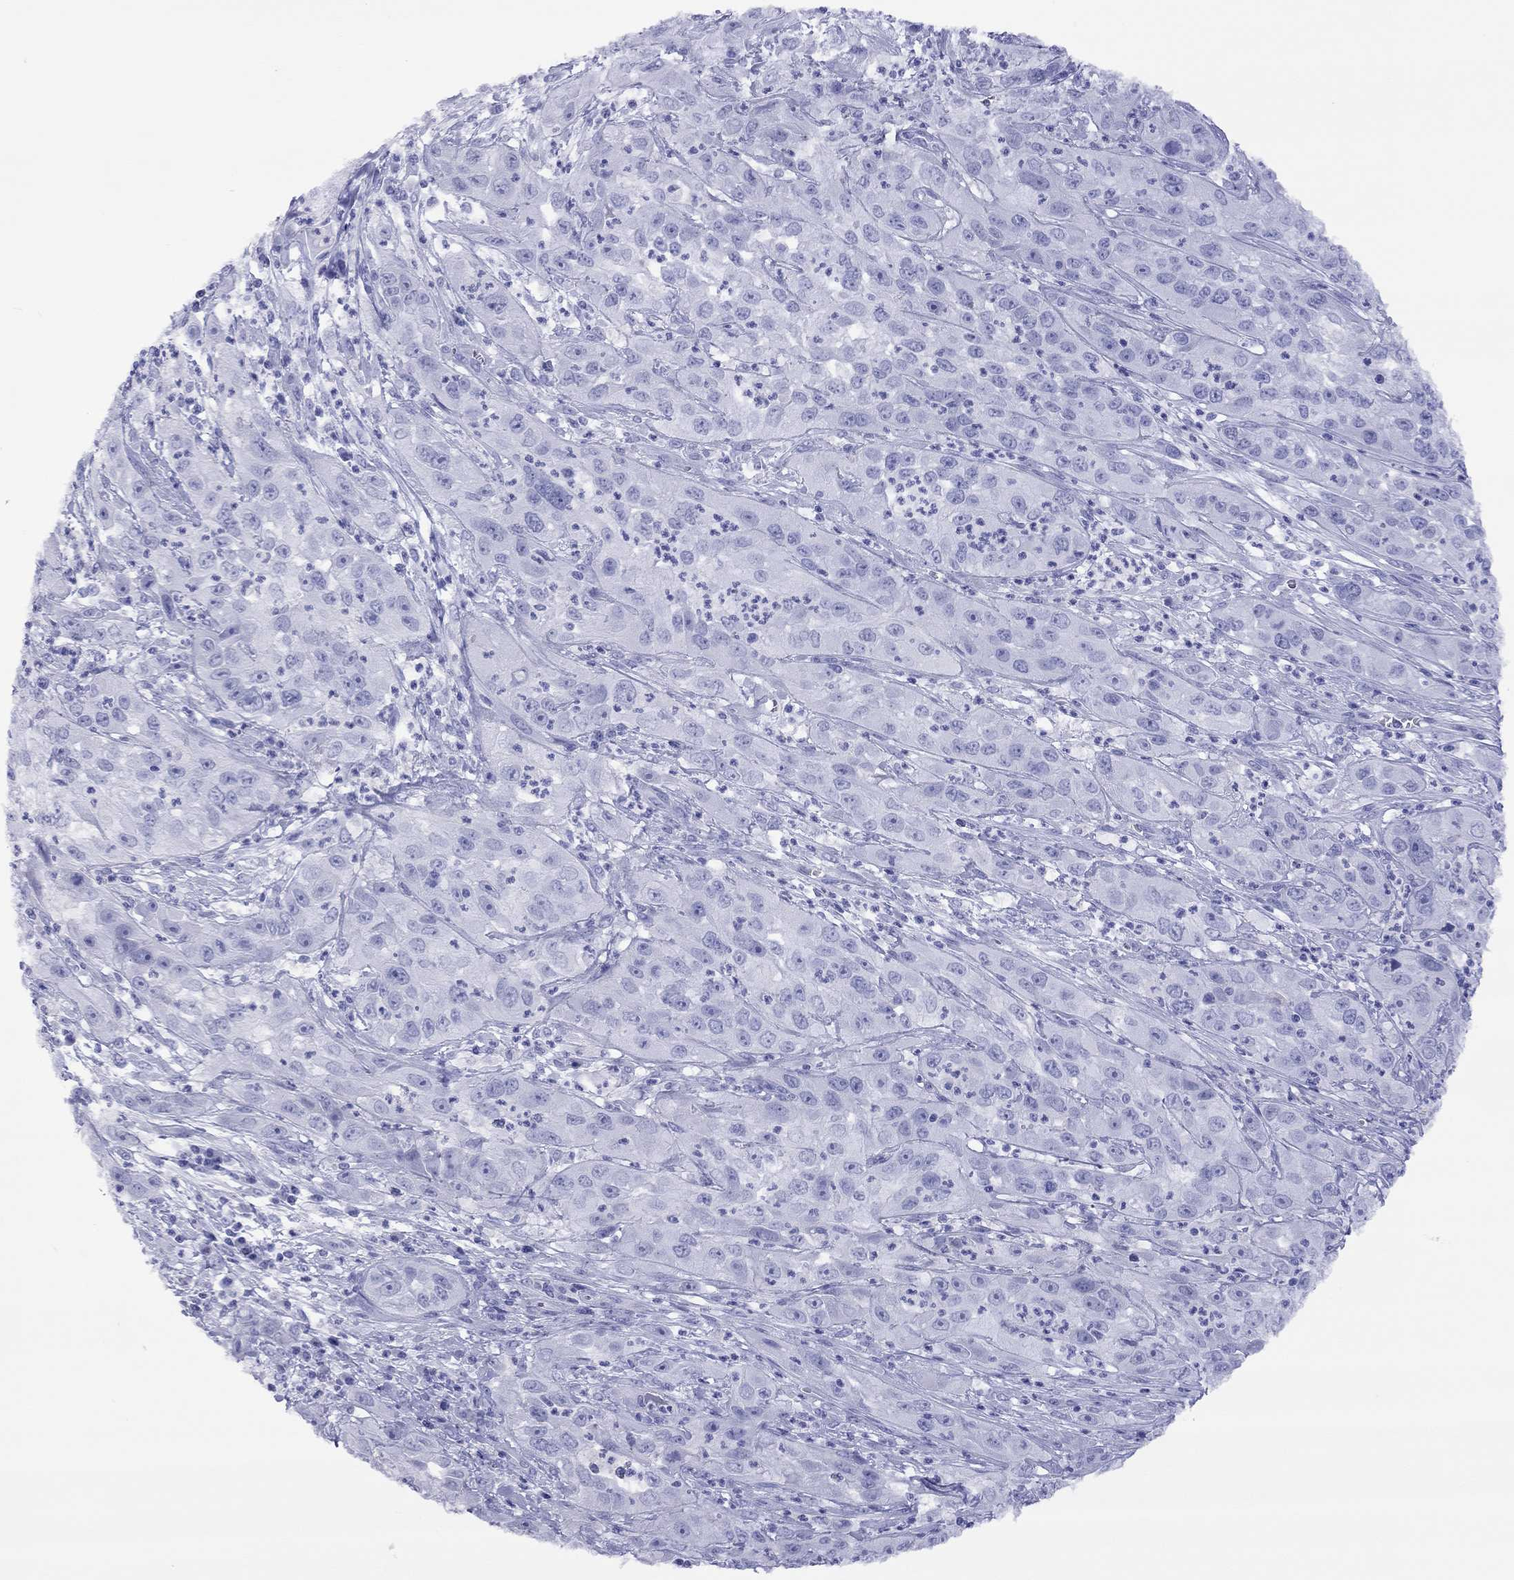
{"staining": {"intensity": "negative", "quantity": "none", "location": "none"}, "tissue": "cervical cancer", "cell_type": "Tumor cells", "image_type": "cancer", "snomed": [{"axis": "morphology", "description": "Squamous cell carcinoma, NOS"}, {"axis": "topography", "description": "Cervix"}], "caption": "The histopathology image shows no staining of tumor cells in squamous cell carcinoma (cervical). Nuclei are stained in blue.", "gene": "SLC30A8", "patient": {"sex": "female", "age": 32}}